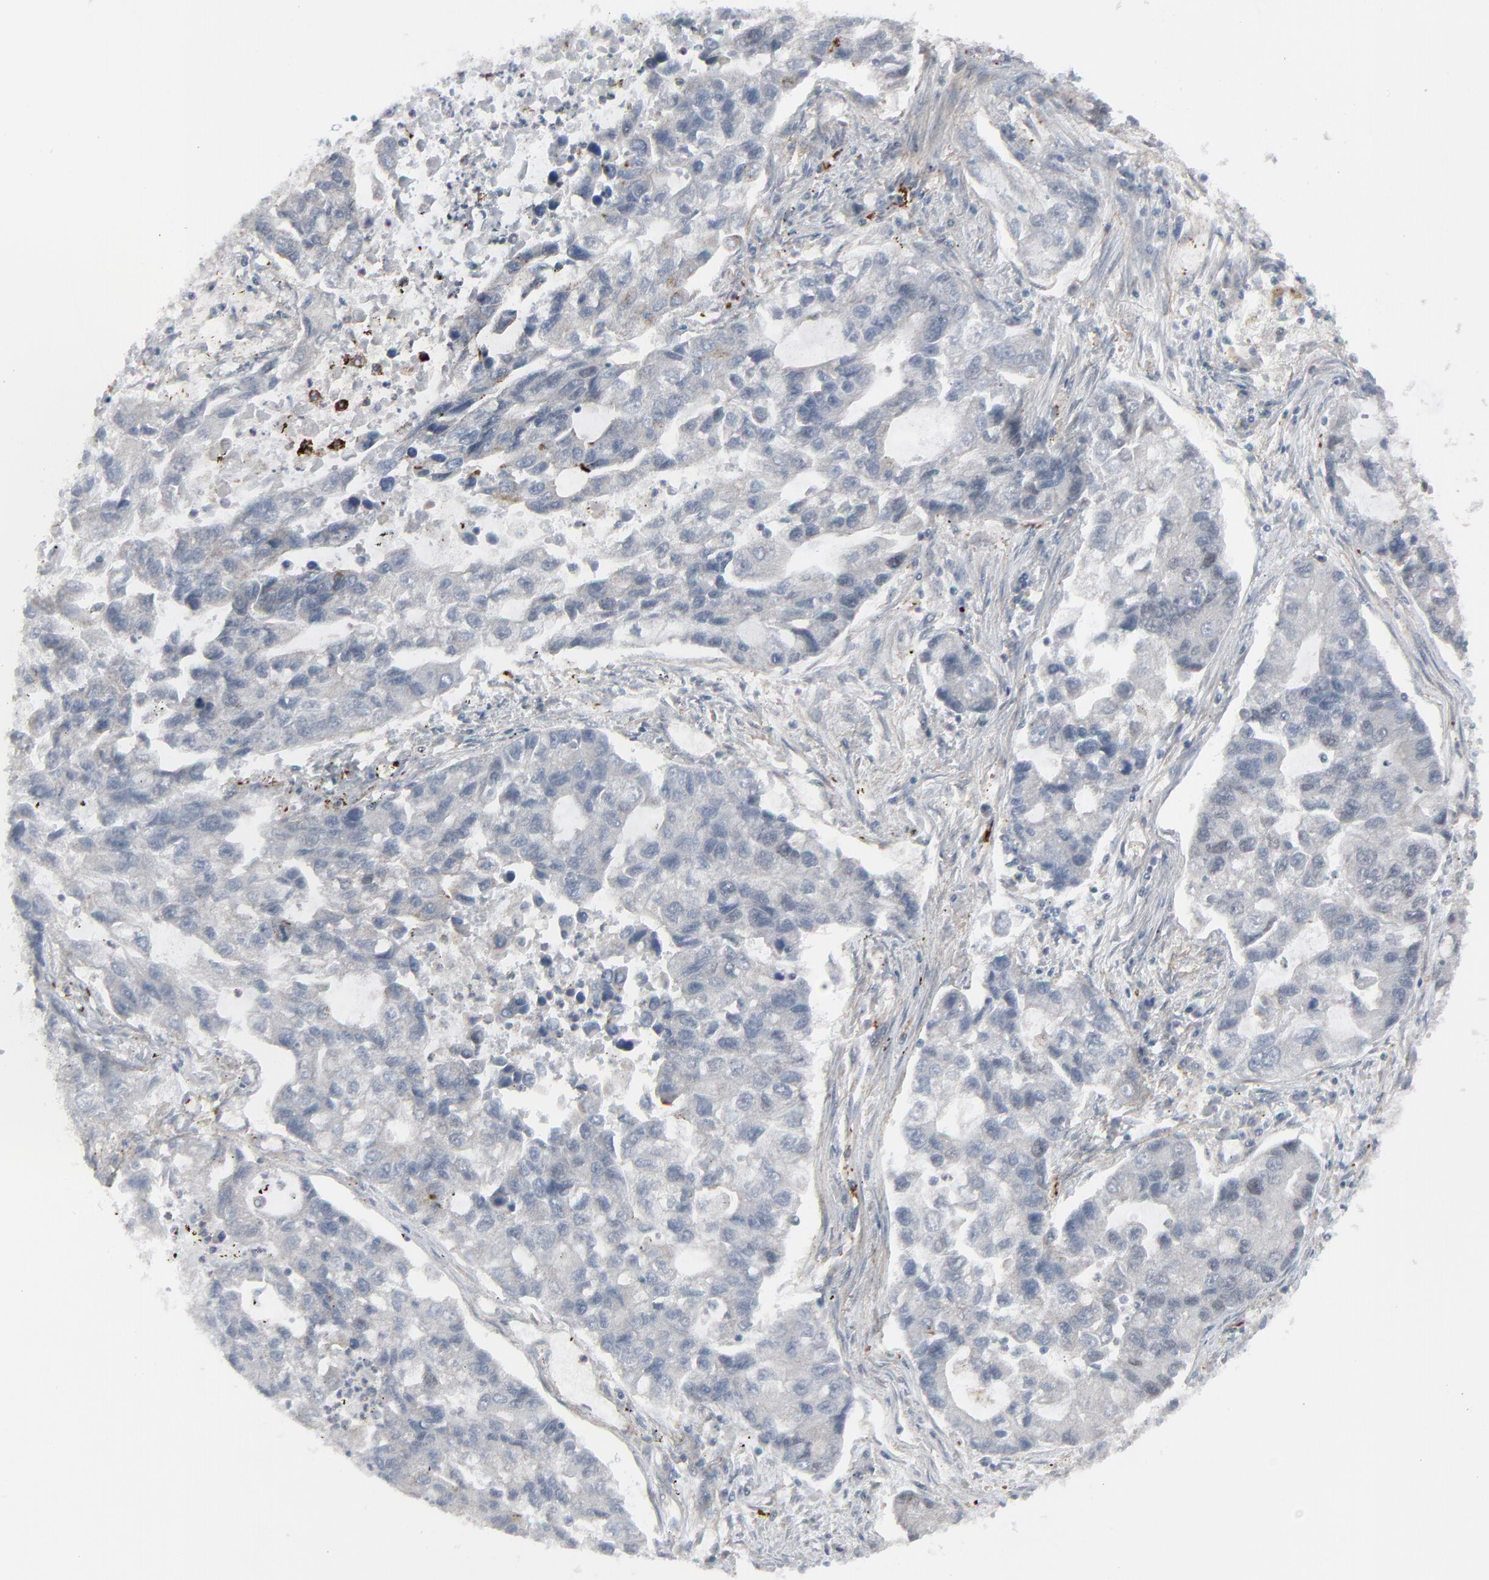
{"staining": {"intensity": "negative", "quantity": "none", "location": "none"}, "tissue": "lung cancer", "cell_type": "Tumor cells", "image_type": "cancer", "snomed": [{"axis": "morphology", "description": "Adenocarcinoma, NOS"}, {"axis": "topography", "description": "Lung"}], "caption": "Tumor cells show no significant protein staining in lung adenocarcinoma.", "gene": "NEUROD1", "patient": {"sex": "female", "age": 51}}